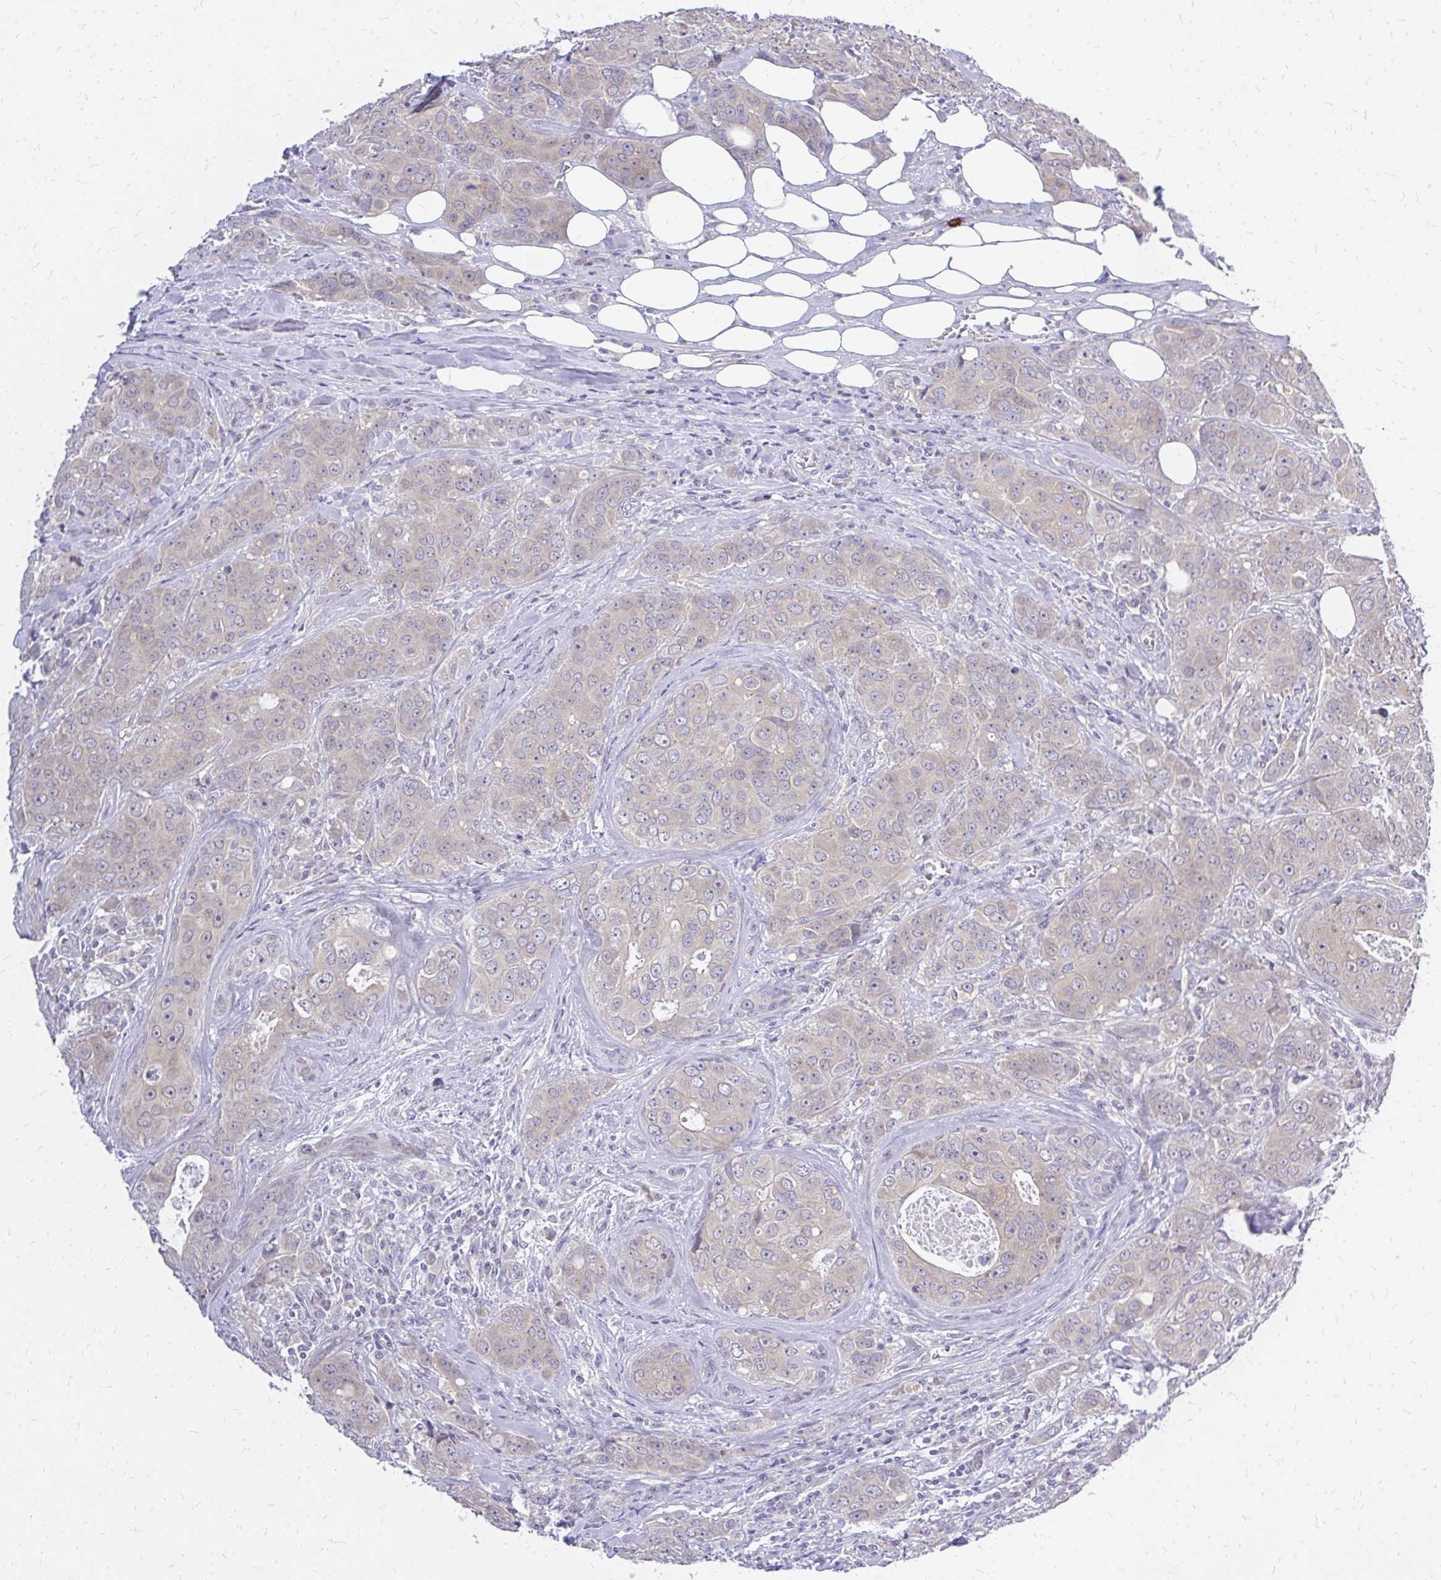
{"staining": {"intensity": "negative", "quantity": "none", "location": "none"}, "tissue": "breast cancer", "cell_type": "Tumor cells", "image_type": "cancer", "snomed": [{"axis": "morphology", "description": "Duct carcinoma"}, {"axis": "topography", "description": "Breast"}], "caption": "Tumor cells show no significant protein staining in breast cancer.", "gene": "MAP1LC3A", "patient": {"sex": "female", "age": 43}}